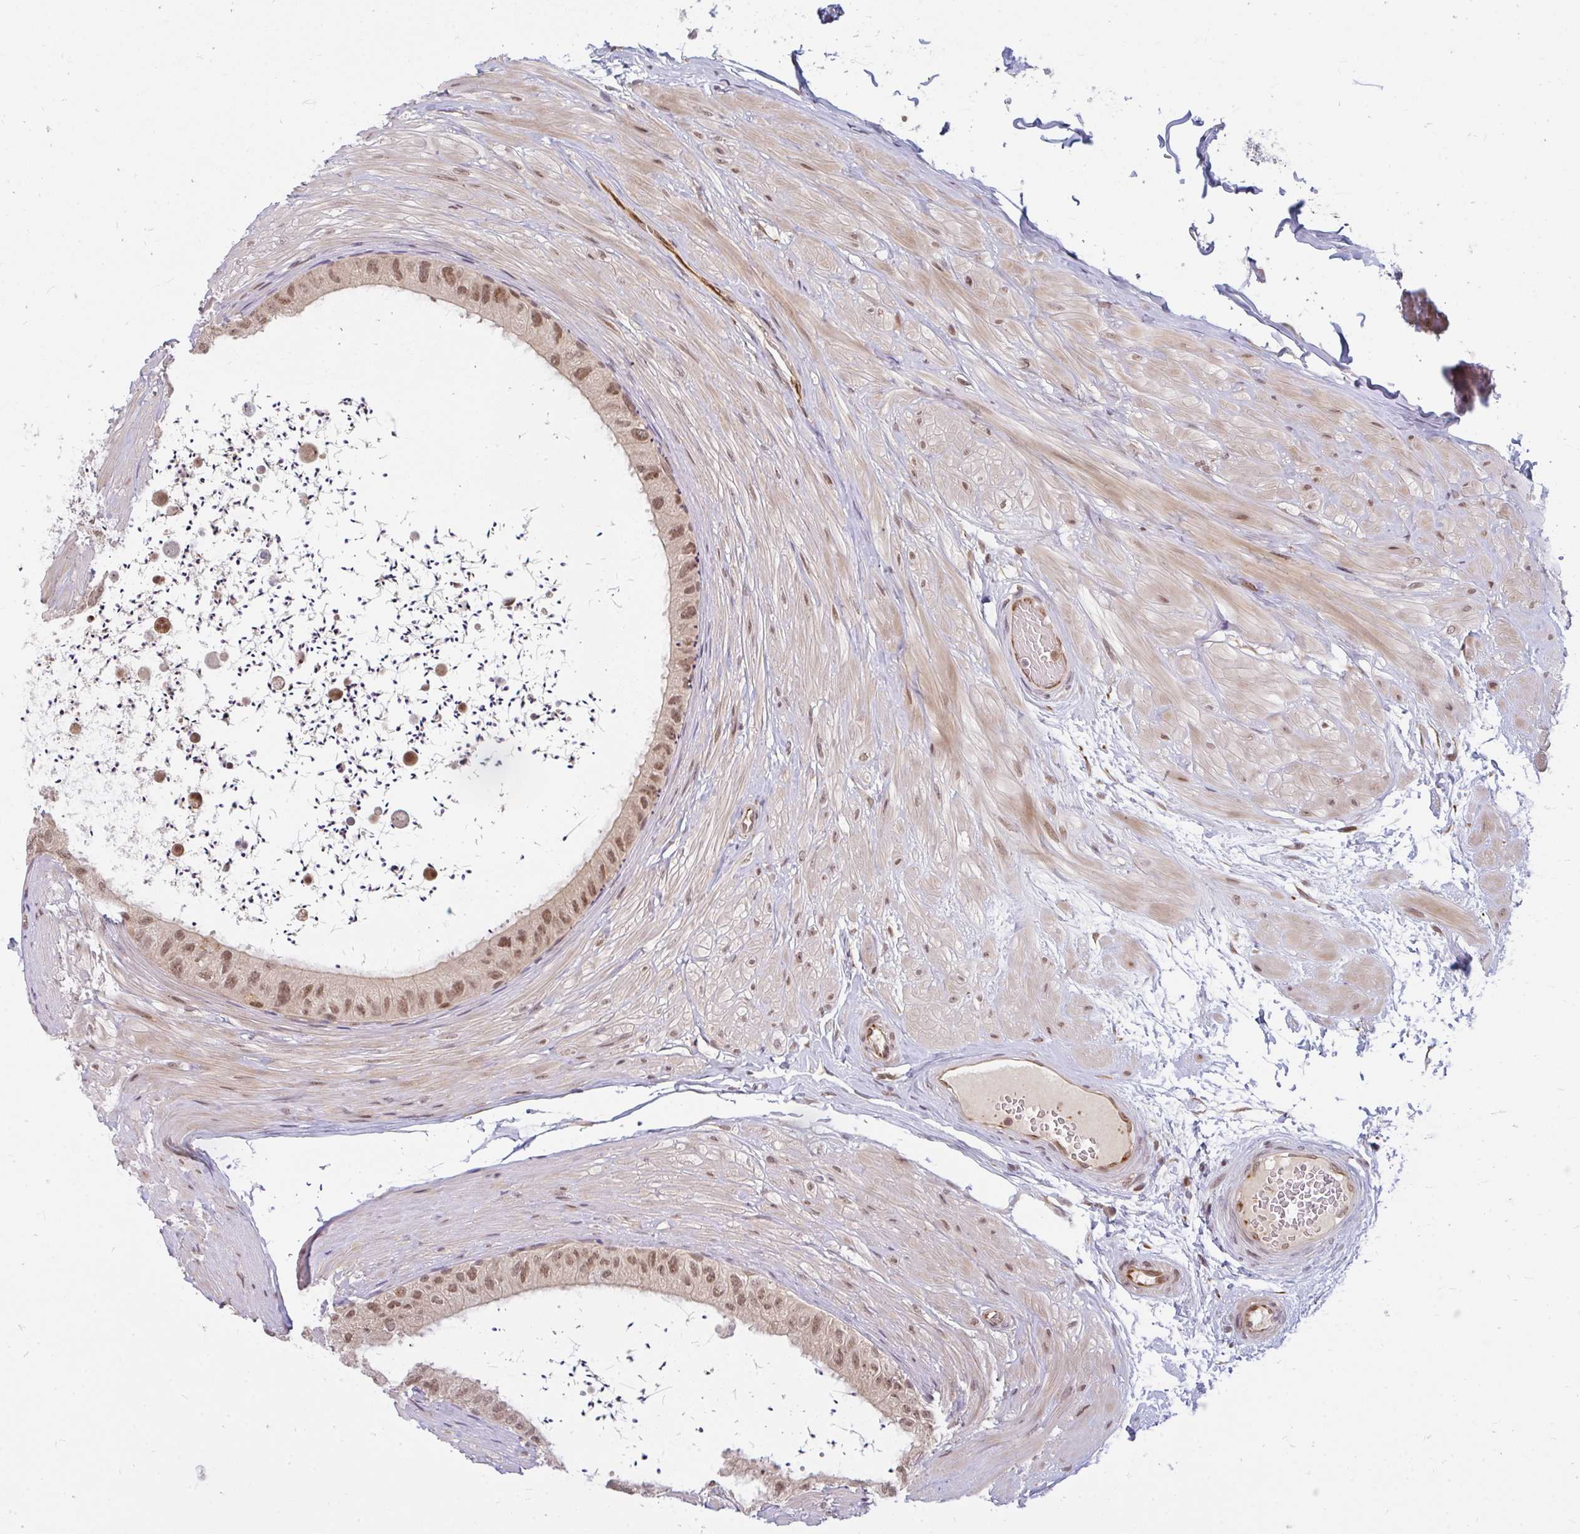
{"staining": {"intensity": "moderate", "quantity": ">75%", "location": "nuclear"}, "tissue": "epididymis", "cell_type": "Glandular cells", "image_type": "normal", "snomed": [{"axis": "morphology", "description": "Normal tissue, NOS"}, {"axis": "topography", "description": "Epididymis"}, {"axis": "topography", "description": "Peripheral nerve tissue"}], "caption": "A high-resolution photomicrograph shows IHC staining of normal epididymis, which exhibits moderate nuclear expression in approximately >75% of glandular cells.", "gene": "GTF3C6", "patient": {"sex": "male", "age": 32}}